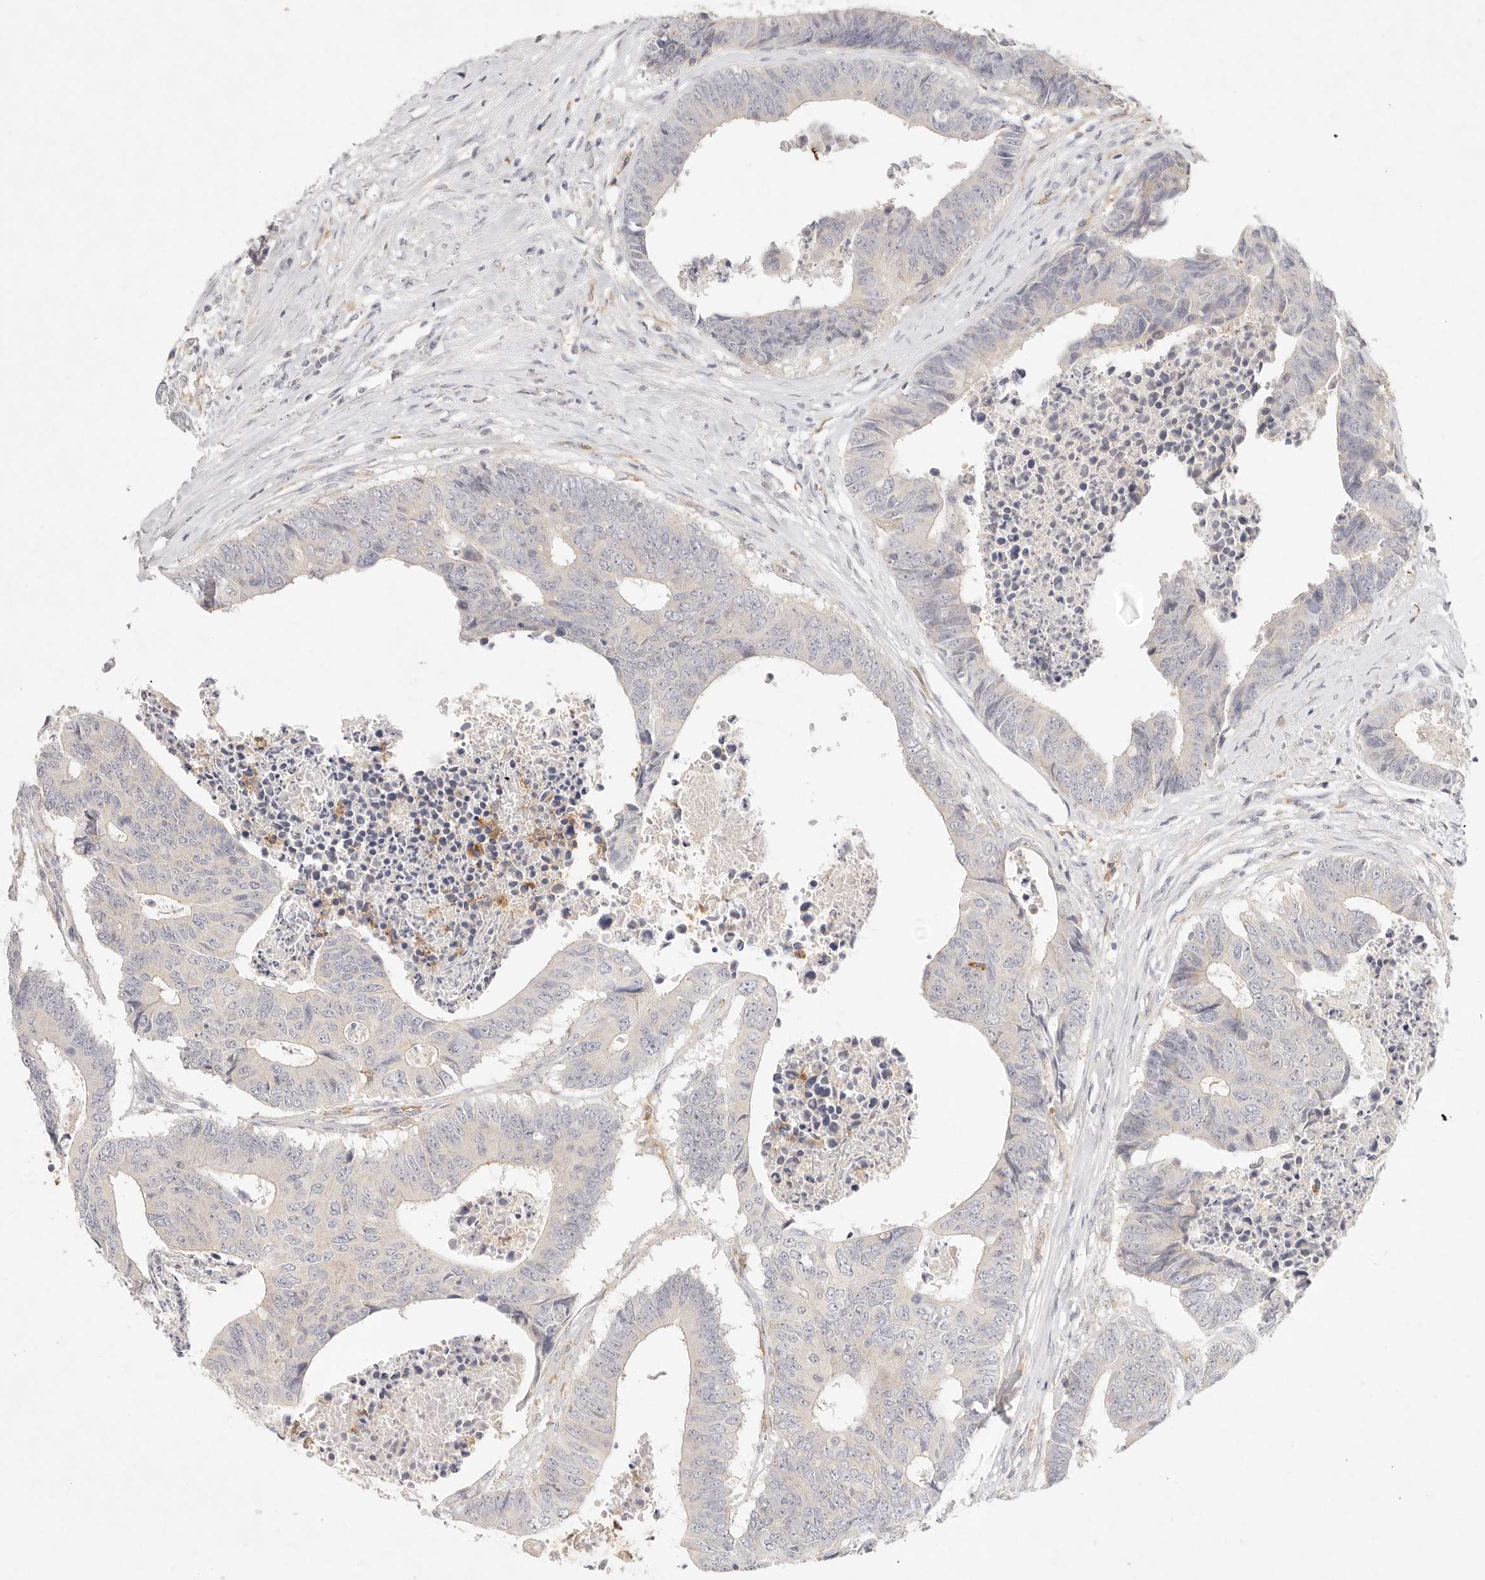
{"staining": {"intensity": "negative", "quantity": "none", "location": "none"}, "tissue": "colorectal cancer", "cell_type": "Tumor cells", "image_type": "cancer", "snomed": [{"axis": "morphology", "description": "Adenocarcinoma, NOS"}, {"axis": "topography", "description": "Rectum"}], "caption": "IHC image of neoplastic tissue: colorectal cancer (adenocarcinoma) stained with DAB demonstrates no significant protein staining in tumor cells. (DAB IHC visualized using brightfield microscopy, high magnification).", "gene": "GPR84", "patient": {"sex": "male", "age": 84}}